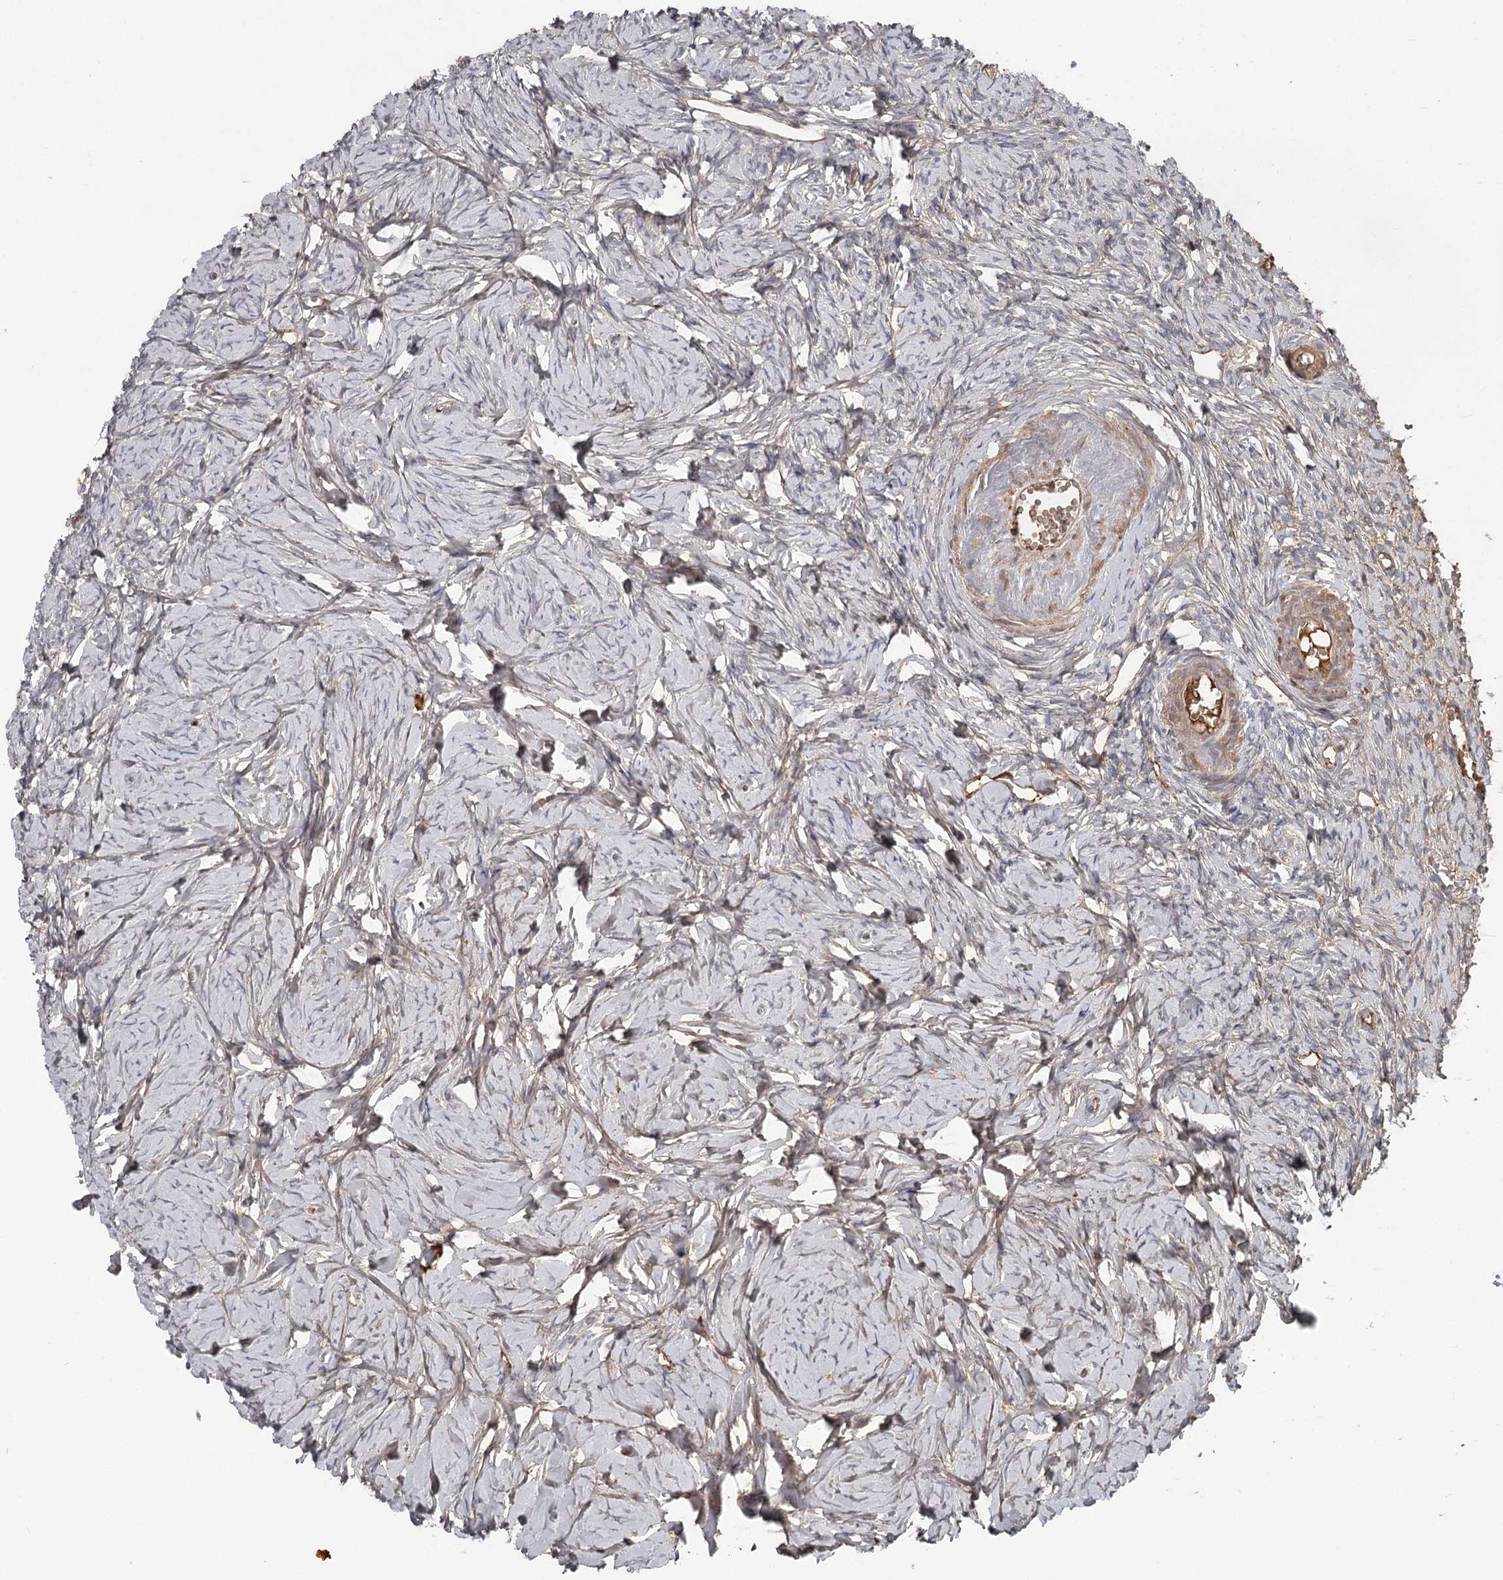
{"staining": {"intensity": "moderate", "quantity": "<25%", "location": "cytoplasmic/membranous"}, "tissue": "ovary", "cell_type": "Ovarian stroma cells", "image_type": "normal", "snomed": [{"axis": "morphology", "description": "Normal tissue, NOS"}, {"axis": "topography", "description": "Ovary"}], "caption": "Ovarian stroma cells reveal low levels of moderate cytoplasmic/membranous expression in approximately <25% of cells in unremarkable ovary. (Brightfield microscopy of DAB IHC at high magnification).", "gene": "DHRS9", "patient": {"sex": "female", "age": 51}}